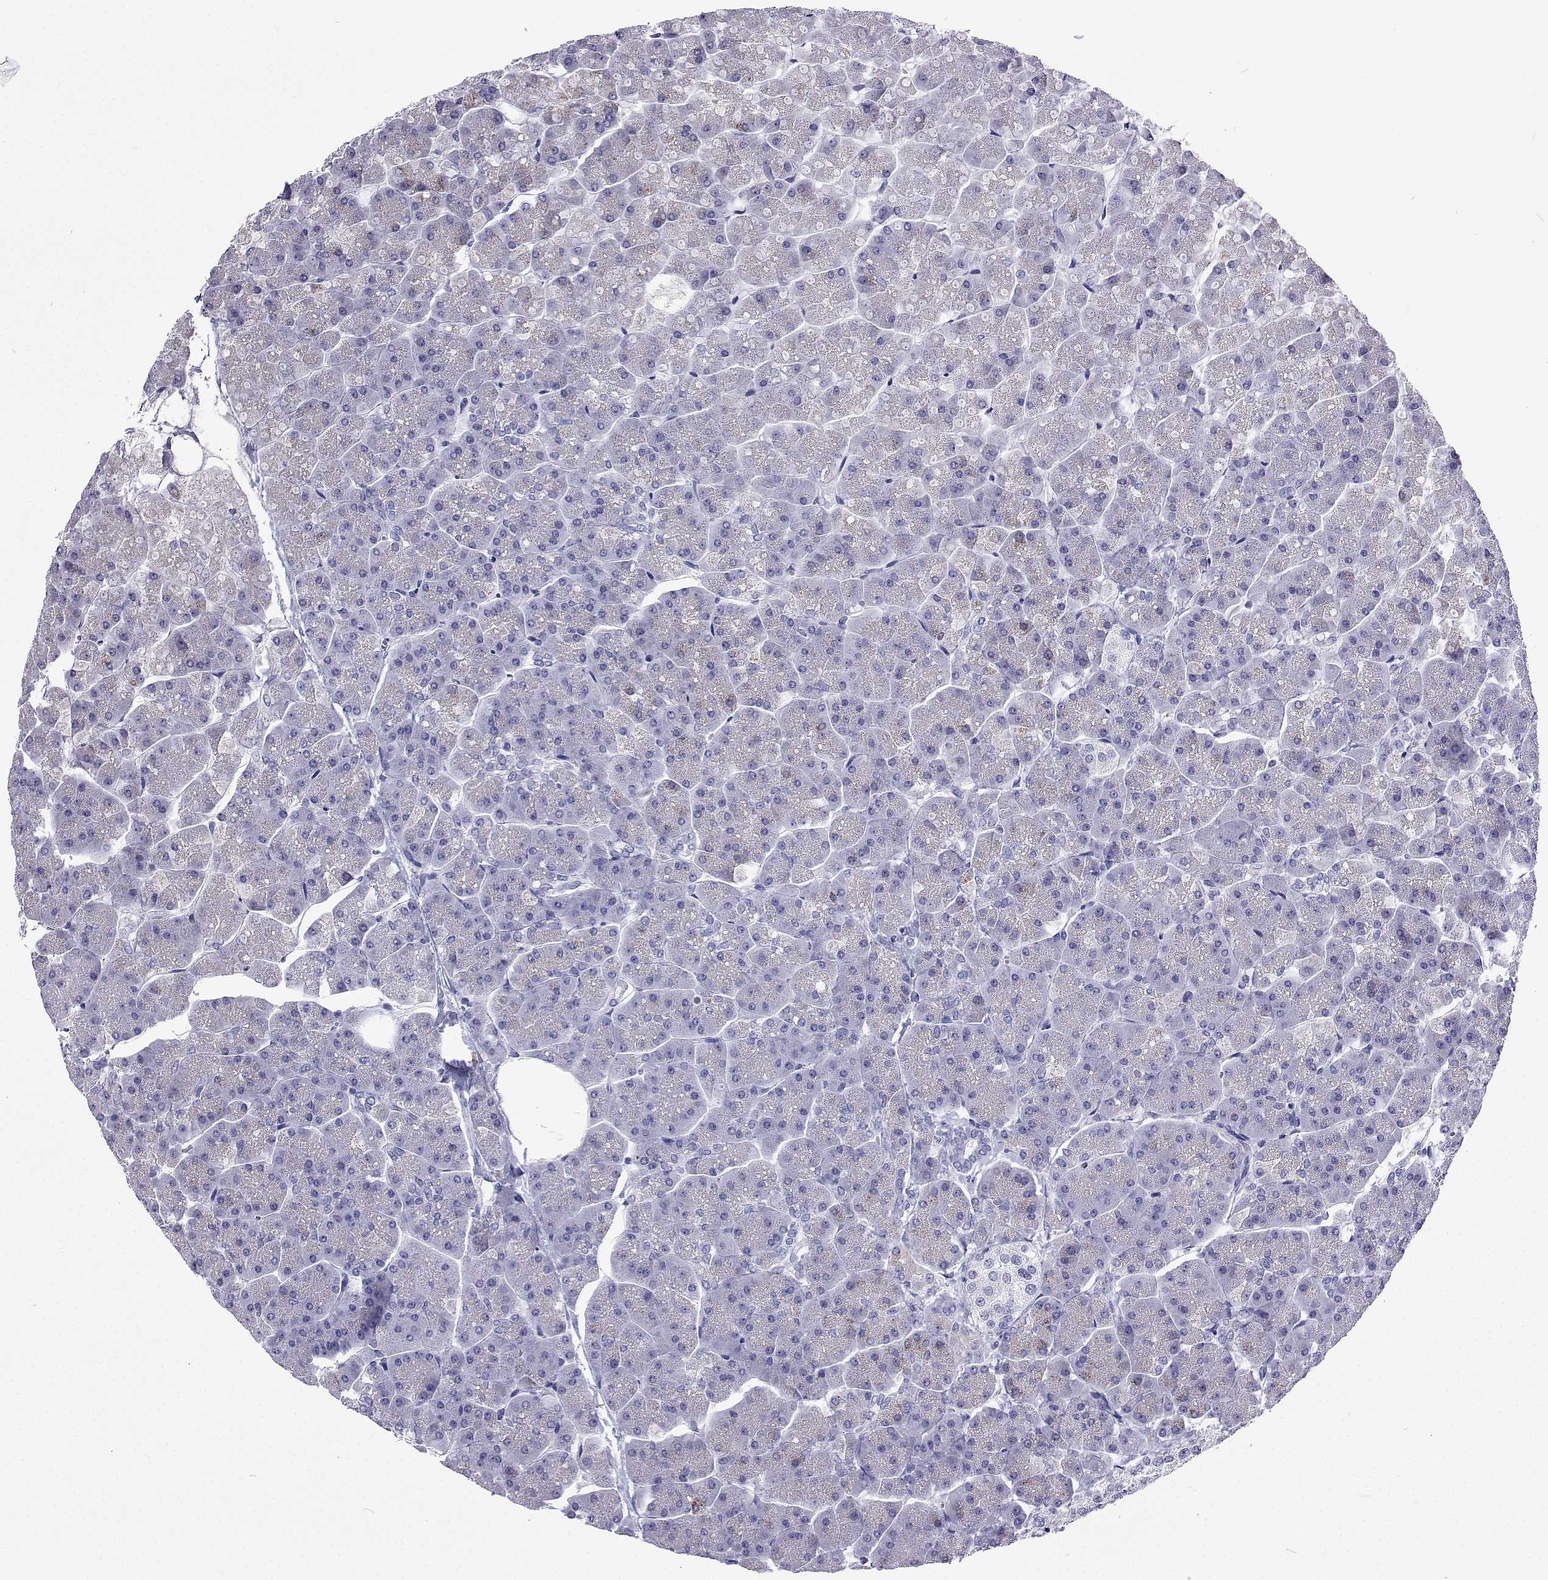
{"staining": {"intensity": "negative", "quantity": "none", "location": "none"}, "tissue": "pancreas", "cell_type": "Exocrine glandular cells", "image_type": "normal", "snomed": [{"axis": "morphology", "description": "Normal tissue, NOS"}, {"axis": "topography", "description": "Pancreas"}, {"axis": "topography", "description": "Peripheral nerve tissue"}], "caption": "The immunohistochemistry (IHC) image has no significant staining in exocrine glandular cells of pancreas. The staining is performed using DAB (3,3'-diaminobenzidine) brown chromogen with nuclei counter-stained in using hematoxylin.", "gene": "UMODL1", "patient": {"sex": "male", "age": 54}}